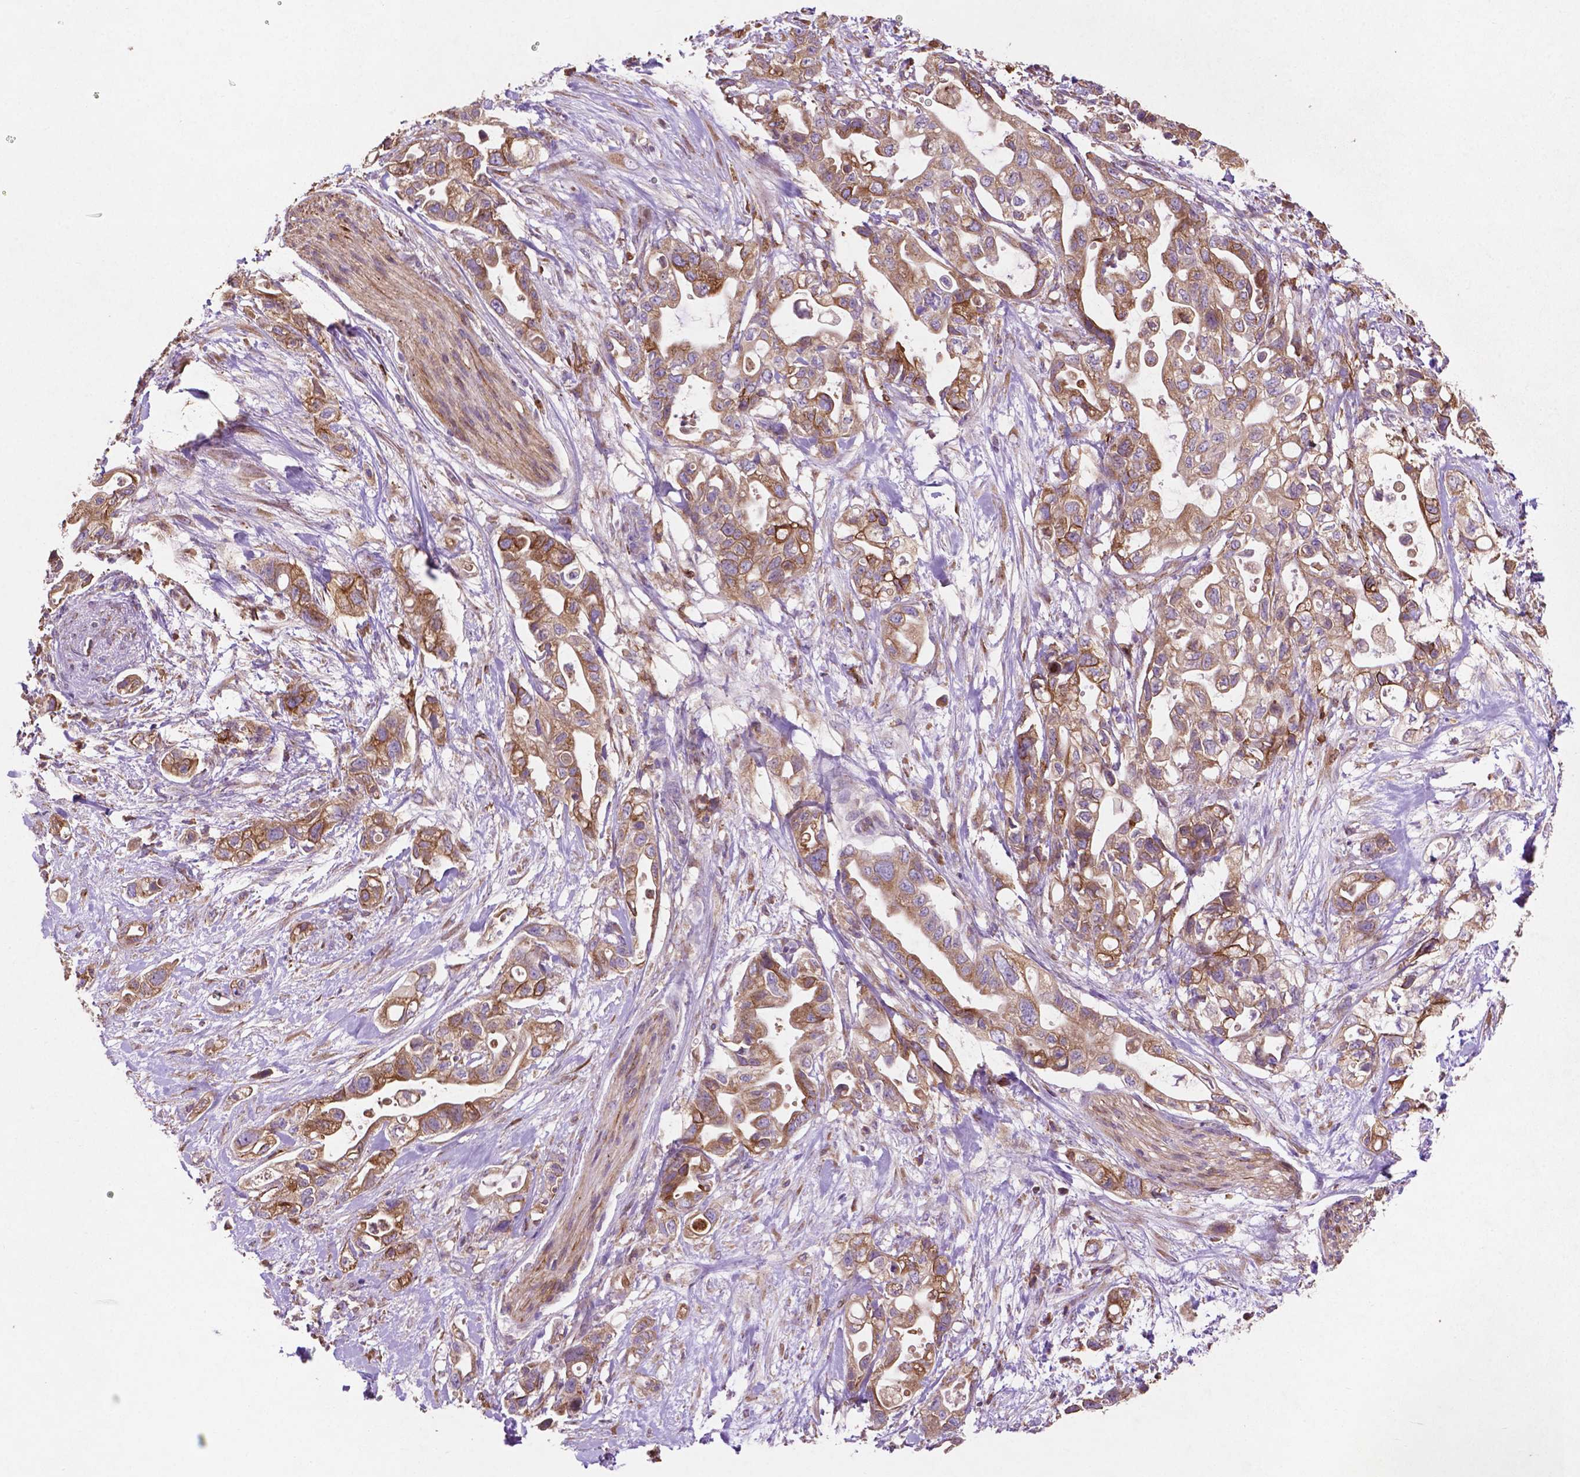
{"staining": {"intensity": "moderate", "quantity": ">75%", "location": "cytoplasmic/membranous"}, "tissue": "pancreatic cancer", "cell_type": "Tumor cells", "image_type": "cancer", "snomed": [{"axis": "morphology", "description": "Adenocarcinoma, NOS"}, {"axis": "topography", "description": "Pancreas"}], "caption": "Protein staining of adenocarcinoma (pancreatic) tissue displays moderate cytoplasmic/membranous expression in about >75% of tumor cells.", "gene": "MBTPS1", "patient": {"sex": "female", "age": 72}}